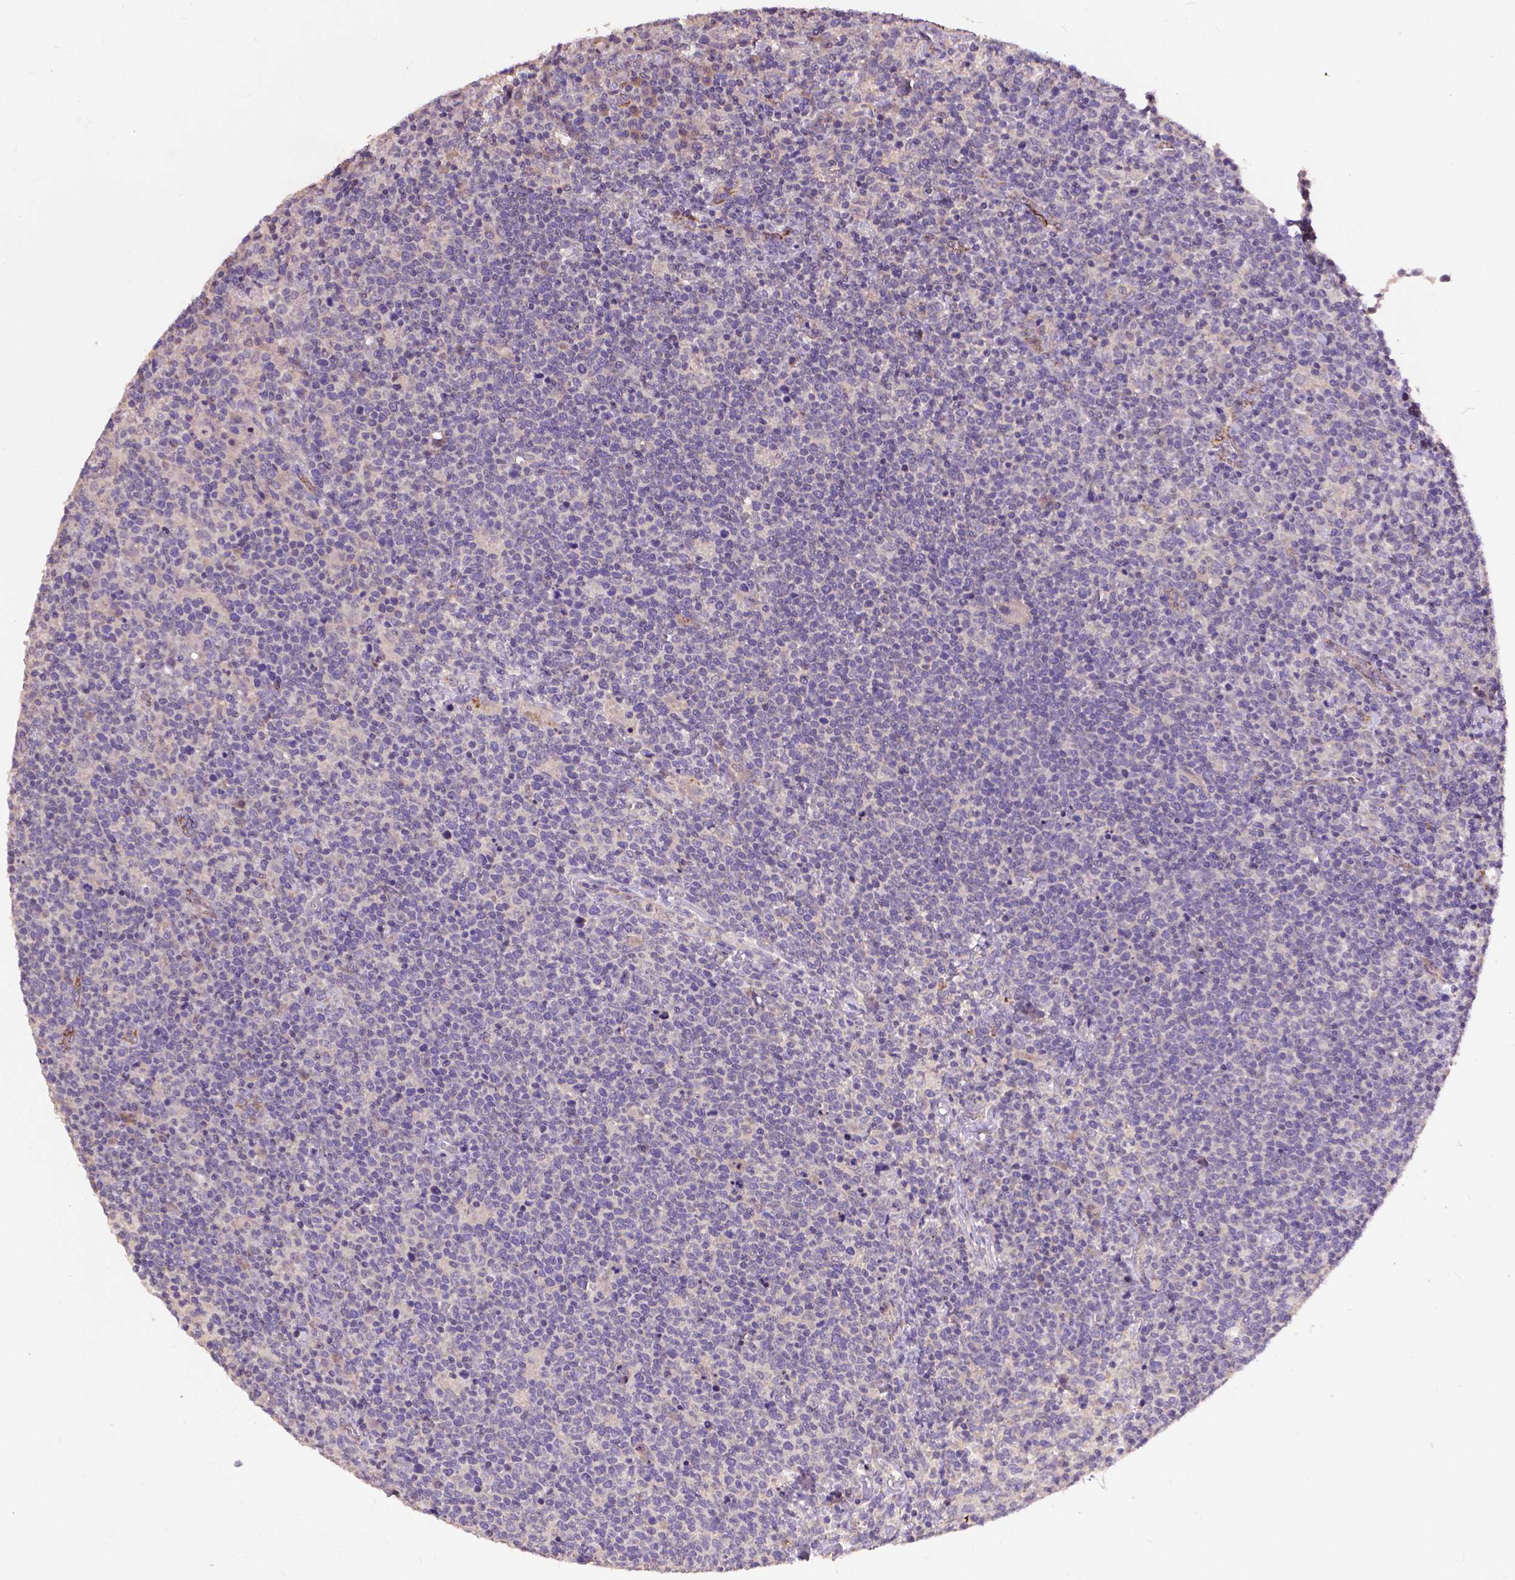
{"staining": {"intensity": "negative", "quantity": "none", "location": "none"}, "tissue": "lymphoma", "cell_type": "Tumor cells", "image_type": "cancer", "snomed": [{"axis": "morphology", "description": "Malignant lymphoma, non-Hodgkin's type, High grade"}, {"axis": "topography", "description": "Lymph node"}], "caption": "This is a image of immunohistochemistry staining of lymphoma, which shows no expression in tumor cells. (DAB immunohistochemistry, high magnification).", "gene": "ZNF337", "patient": {"sex": "male", "age": 61}}